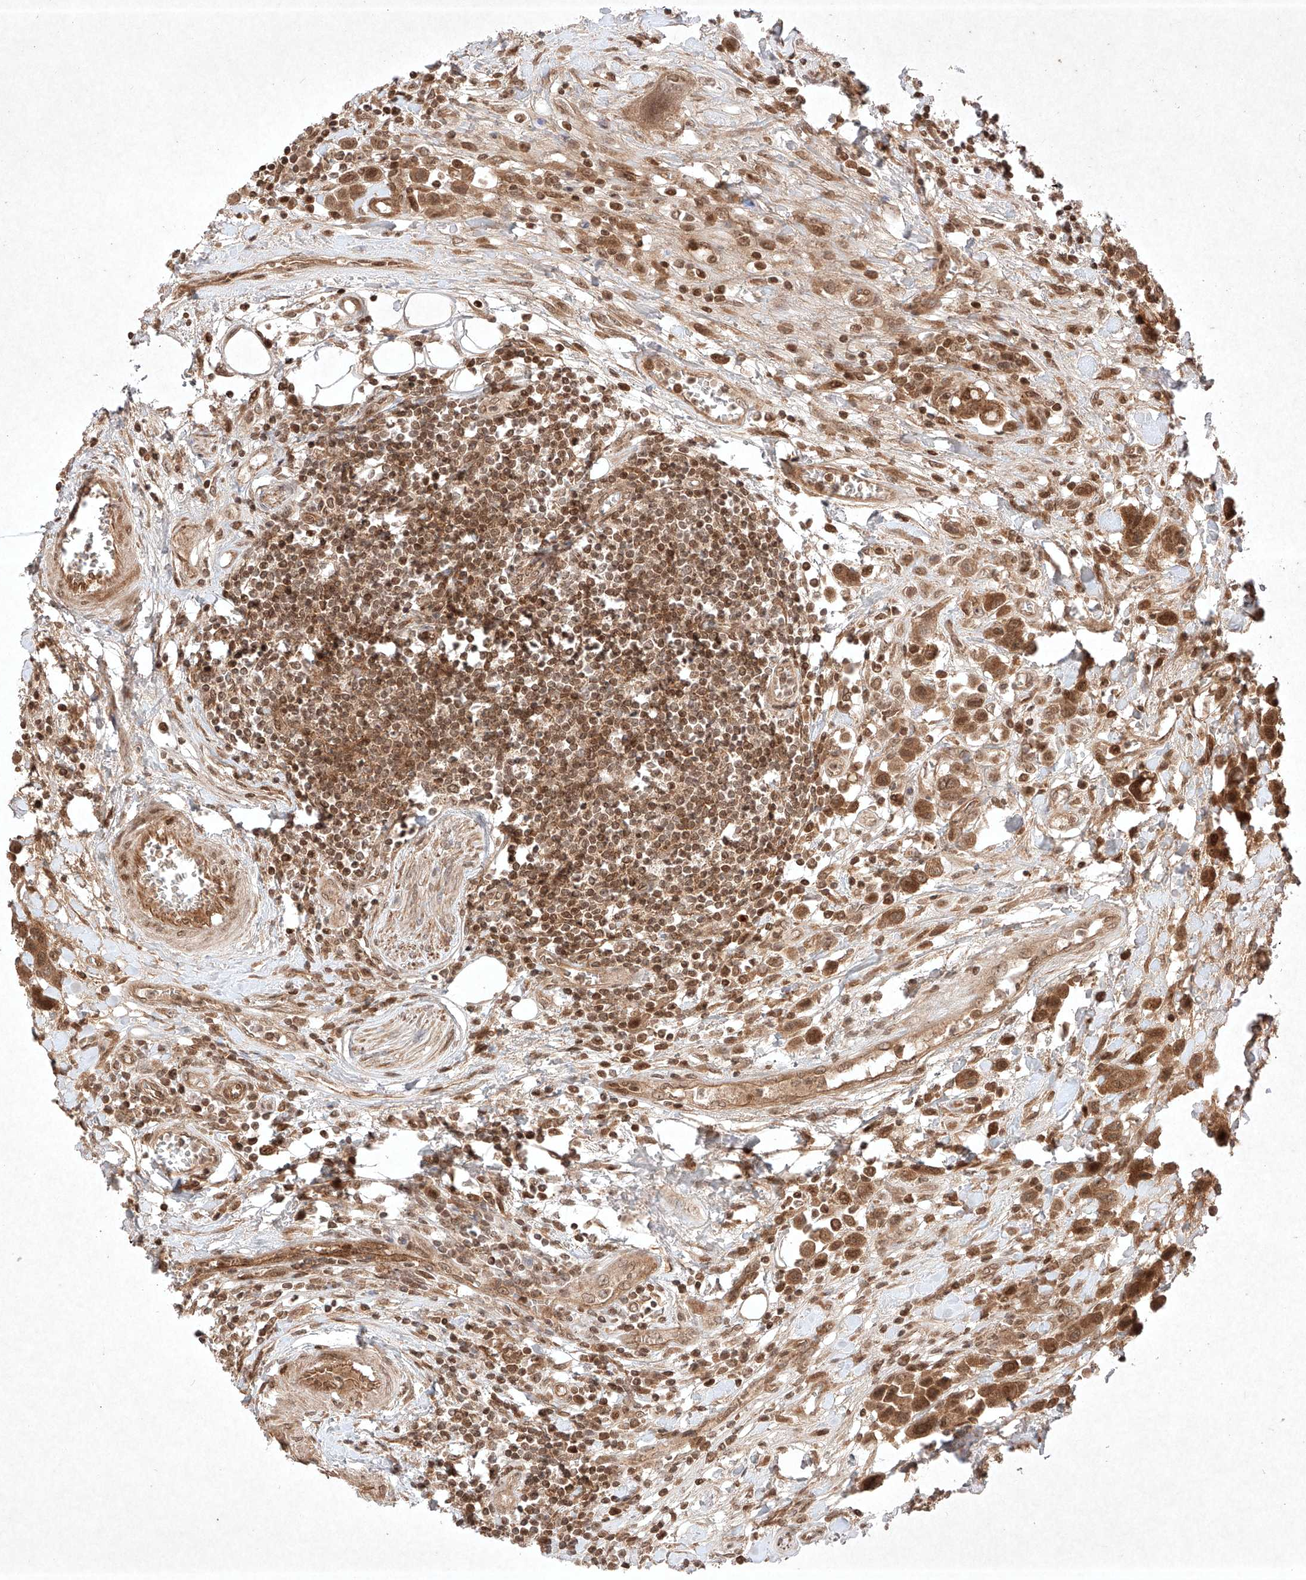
{"staining": {"intensity": "moderate", "quantity": ">75%", "location": "cytoplasmic/membranous,nuclear"}, "tissue": "urothelial cancer", "cell_type": "Tumor cells", "image_type": "cancer", "snomed": [{"axis": "morphology", "description": "Urothelial carcinoma, High grade"}, {"axis": "topography", "description": "Urinary bladder"}], "caption": "There is medium levels of moderate cytoplasmic/membranous and nuclear expression in tumor cells of urothelial cancer, as demonstrated by immunohistochemical staining (brown color).", "gene": "RNF31", "patient": {"sex": "male", "age": 50}}